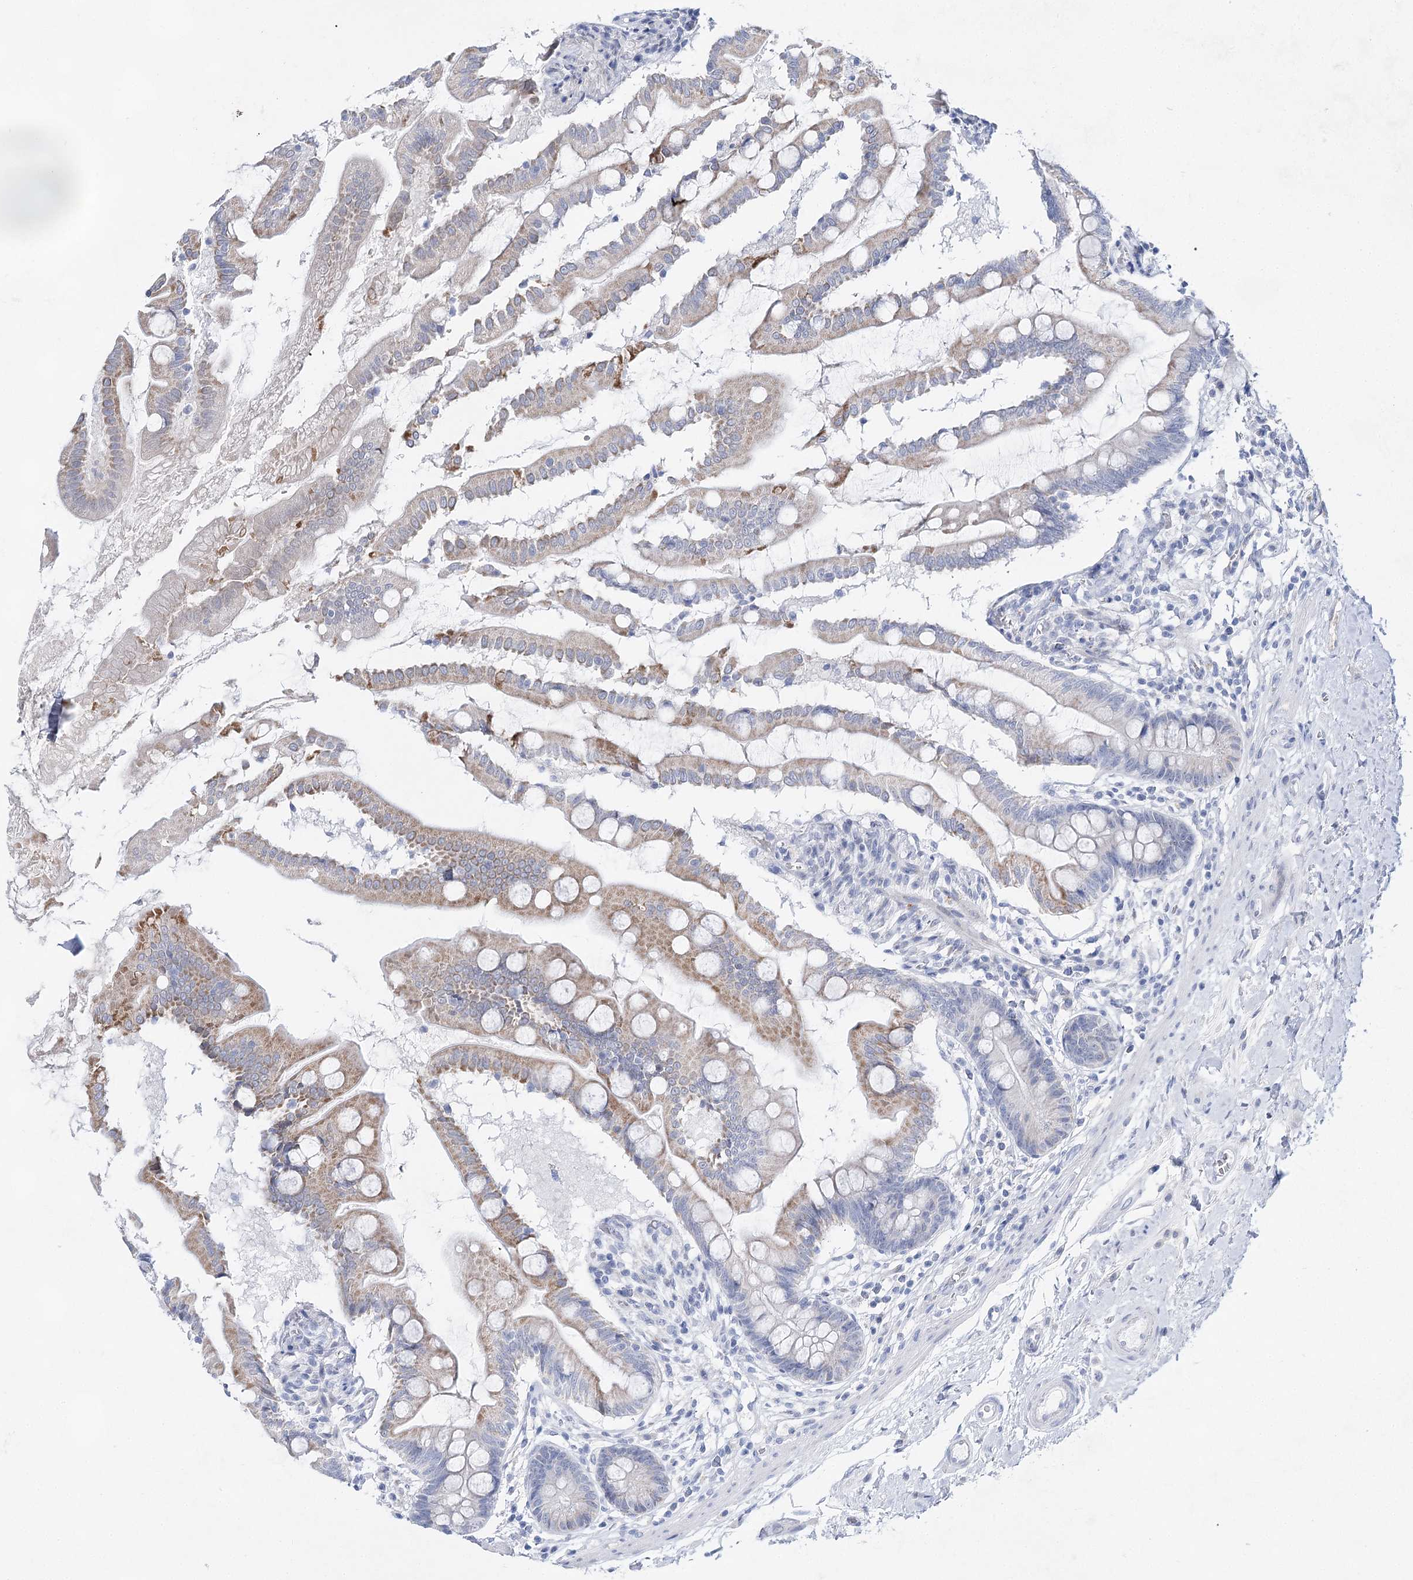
{"staining": {"intensity": "strong", "quantity": "<25%", "location": "cytoplasmic/membranous"}, "tissue": "small intestine", "cell_type": "Glandular cells", "image_type": "normal", "snomed": [{"axis": "morphology", "description": "Normal tissue, NOS"}, {"axis": "topography", "description": "Small intestine"}], "caption": "Small intestine stained with DAB immunohistochemistry exhibits medium levels of strong cytoplasmic/membranous staining in about <25% of glandular cells.", "gene": "BPHL", "patient": {"sex": "female", "age": 56}}